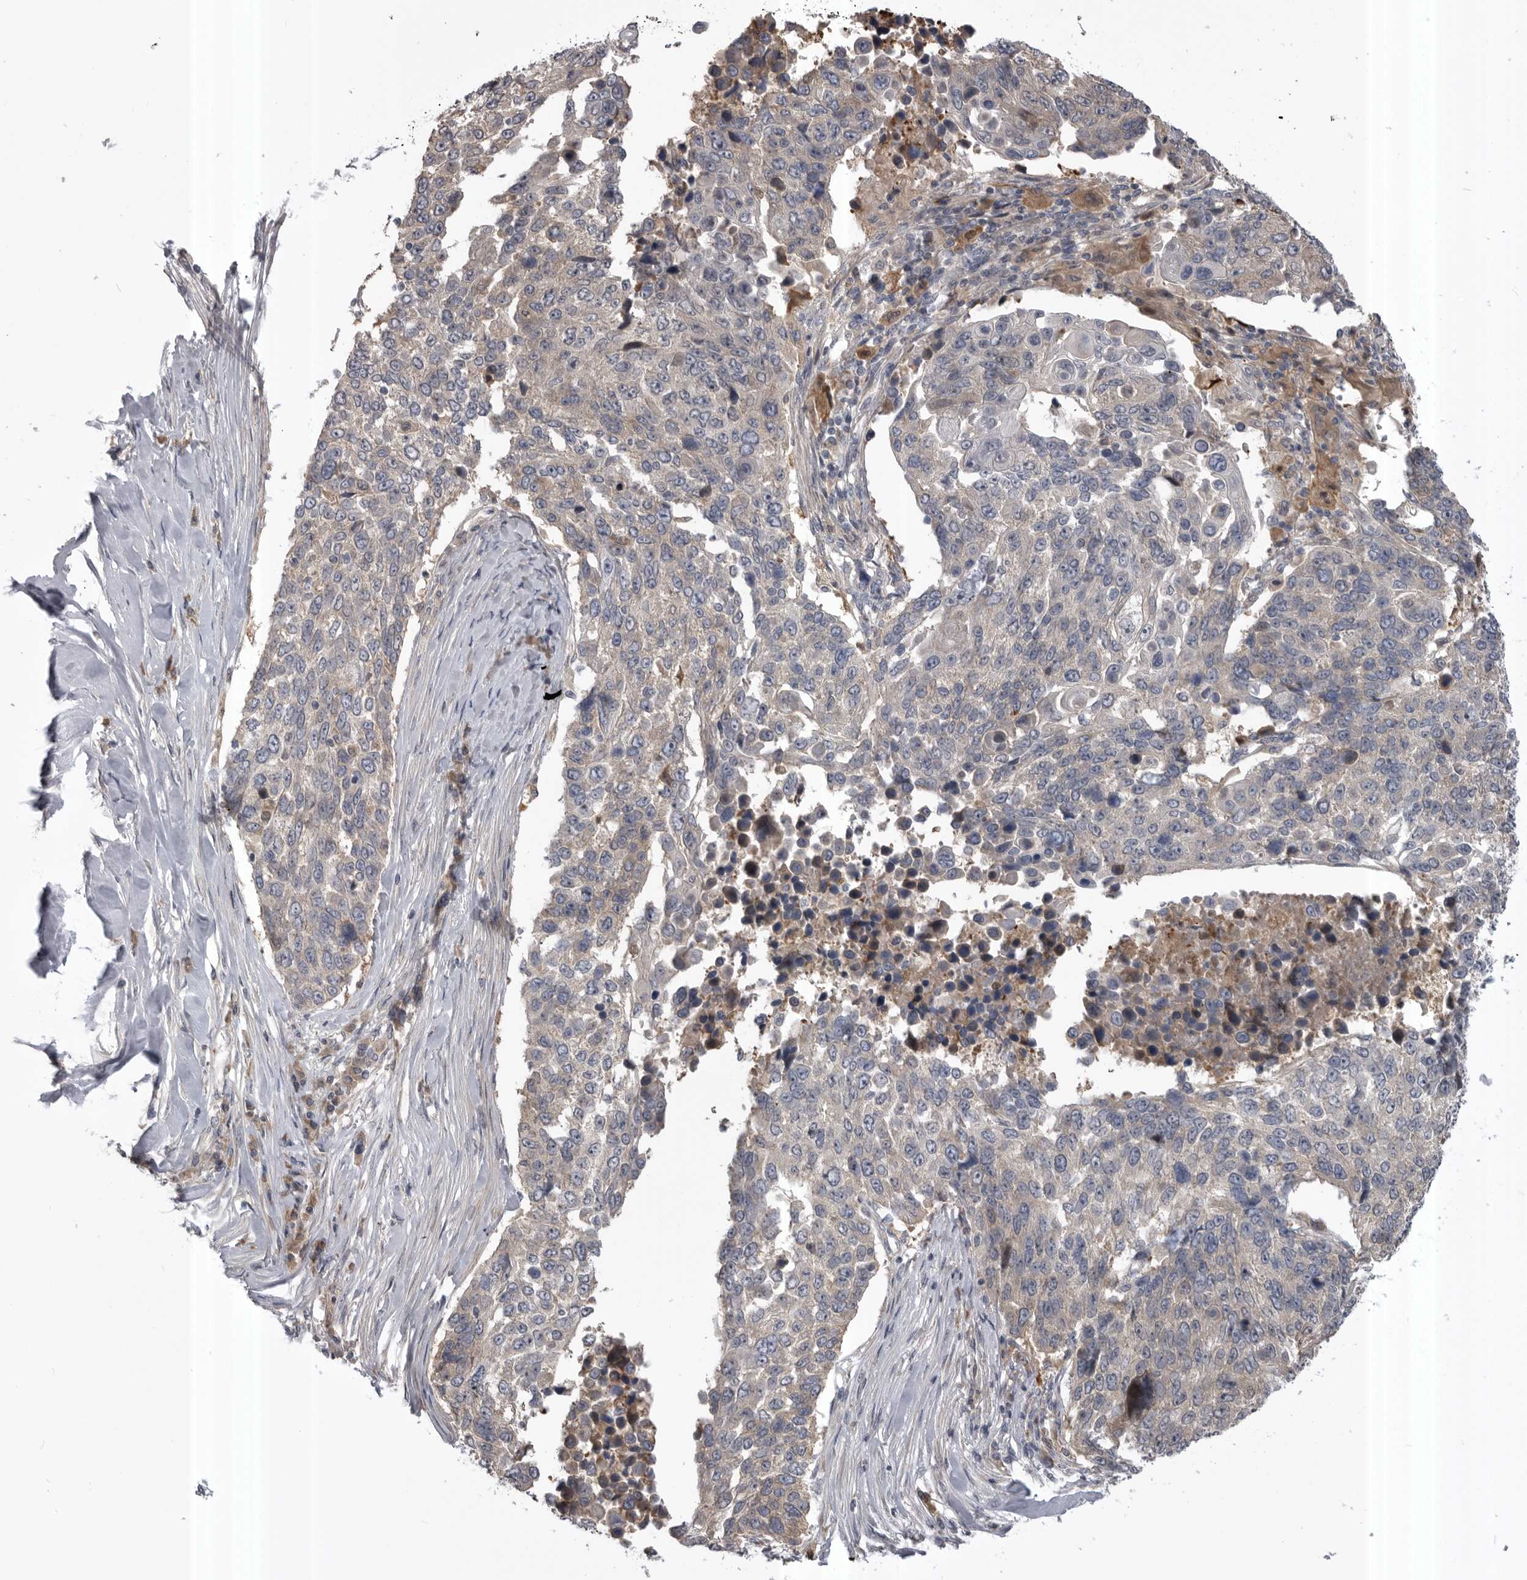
{"staining": {"intensity": "negative", "quantity": "none", "location": "none"}, "tissue": "lung cancer", "cell_type": "Tumor cells", "image_type": "cancer", "snomed": [{"axis": "morphology", "description": "Squamous cell carcinoma, NOS"}, {"axis": "topography", "description": "Lung"}], "caption": "IHC of human lung squamous cell carcinoma displays no positivity in tumor cells.", "gene": "RAB3GAP2", "patient": {"sex": "male", "age": 66}}